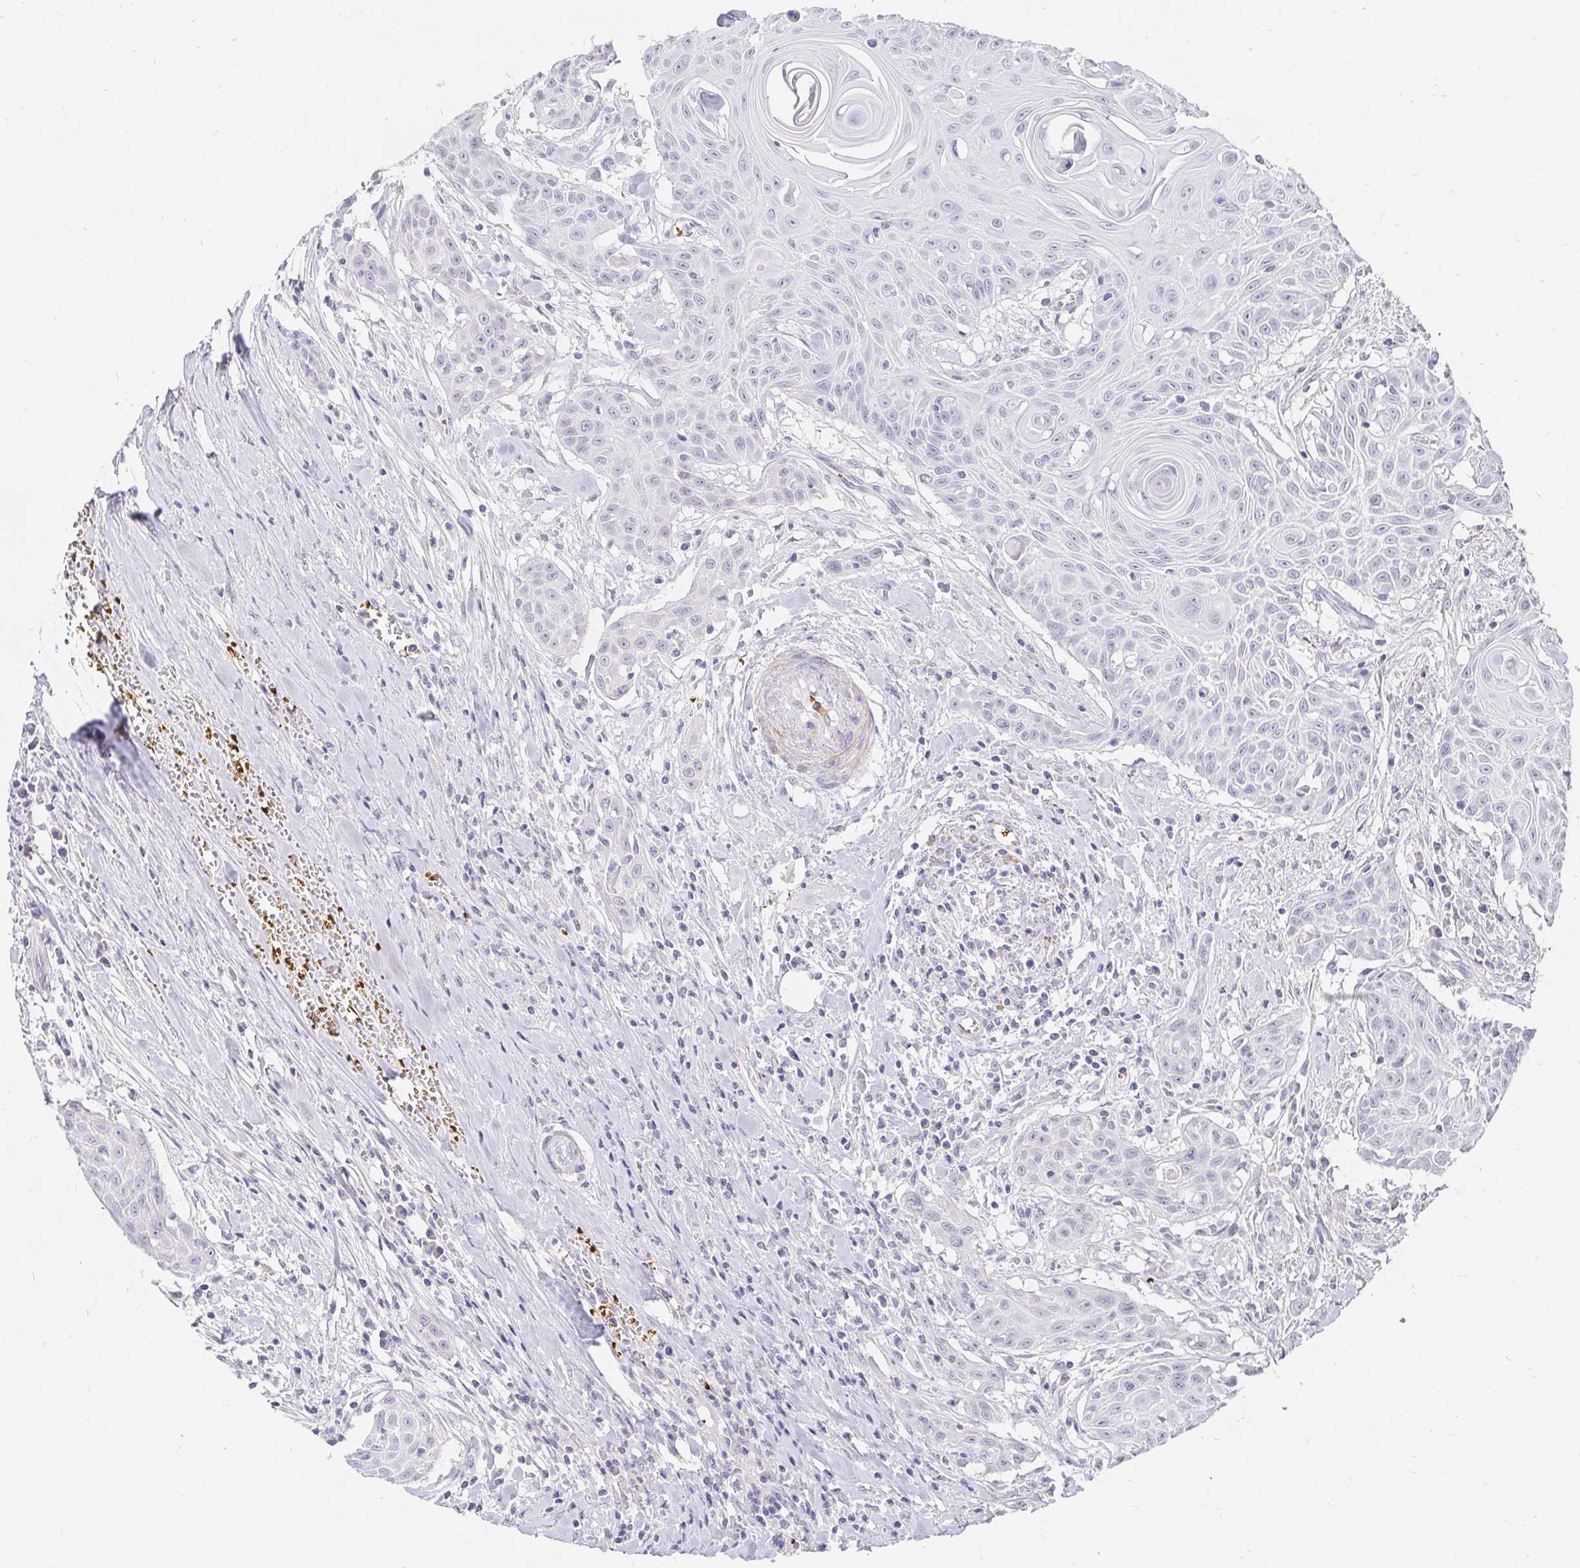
{"staining": {"intensity": "negative", "quantity": "none", "location": "none"}, "tissue": "head and neck cancer", "cell_type": "Tumor cells", "image_type": "cancer", "snomed": [{"axis": "morphology", "description": "Squamous cell carcinoma, NOS"}, {"axis": "topography", "description": "Lymph node"}, {"axis": "topography", "description": "Salivary gland"}, {"axis": "topography", "description": "Head-Neck"}], "caption": "Immunohistochemistry (IHC) of human head and neck cancer demonstrates no staining in tumor cells.", "gene": "FGF21", "patient": {"sex": "female", "age": 74}}